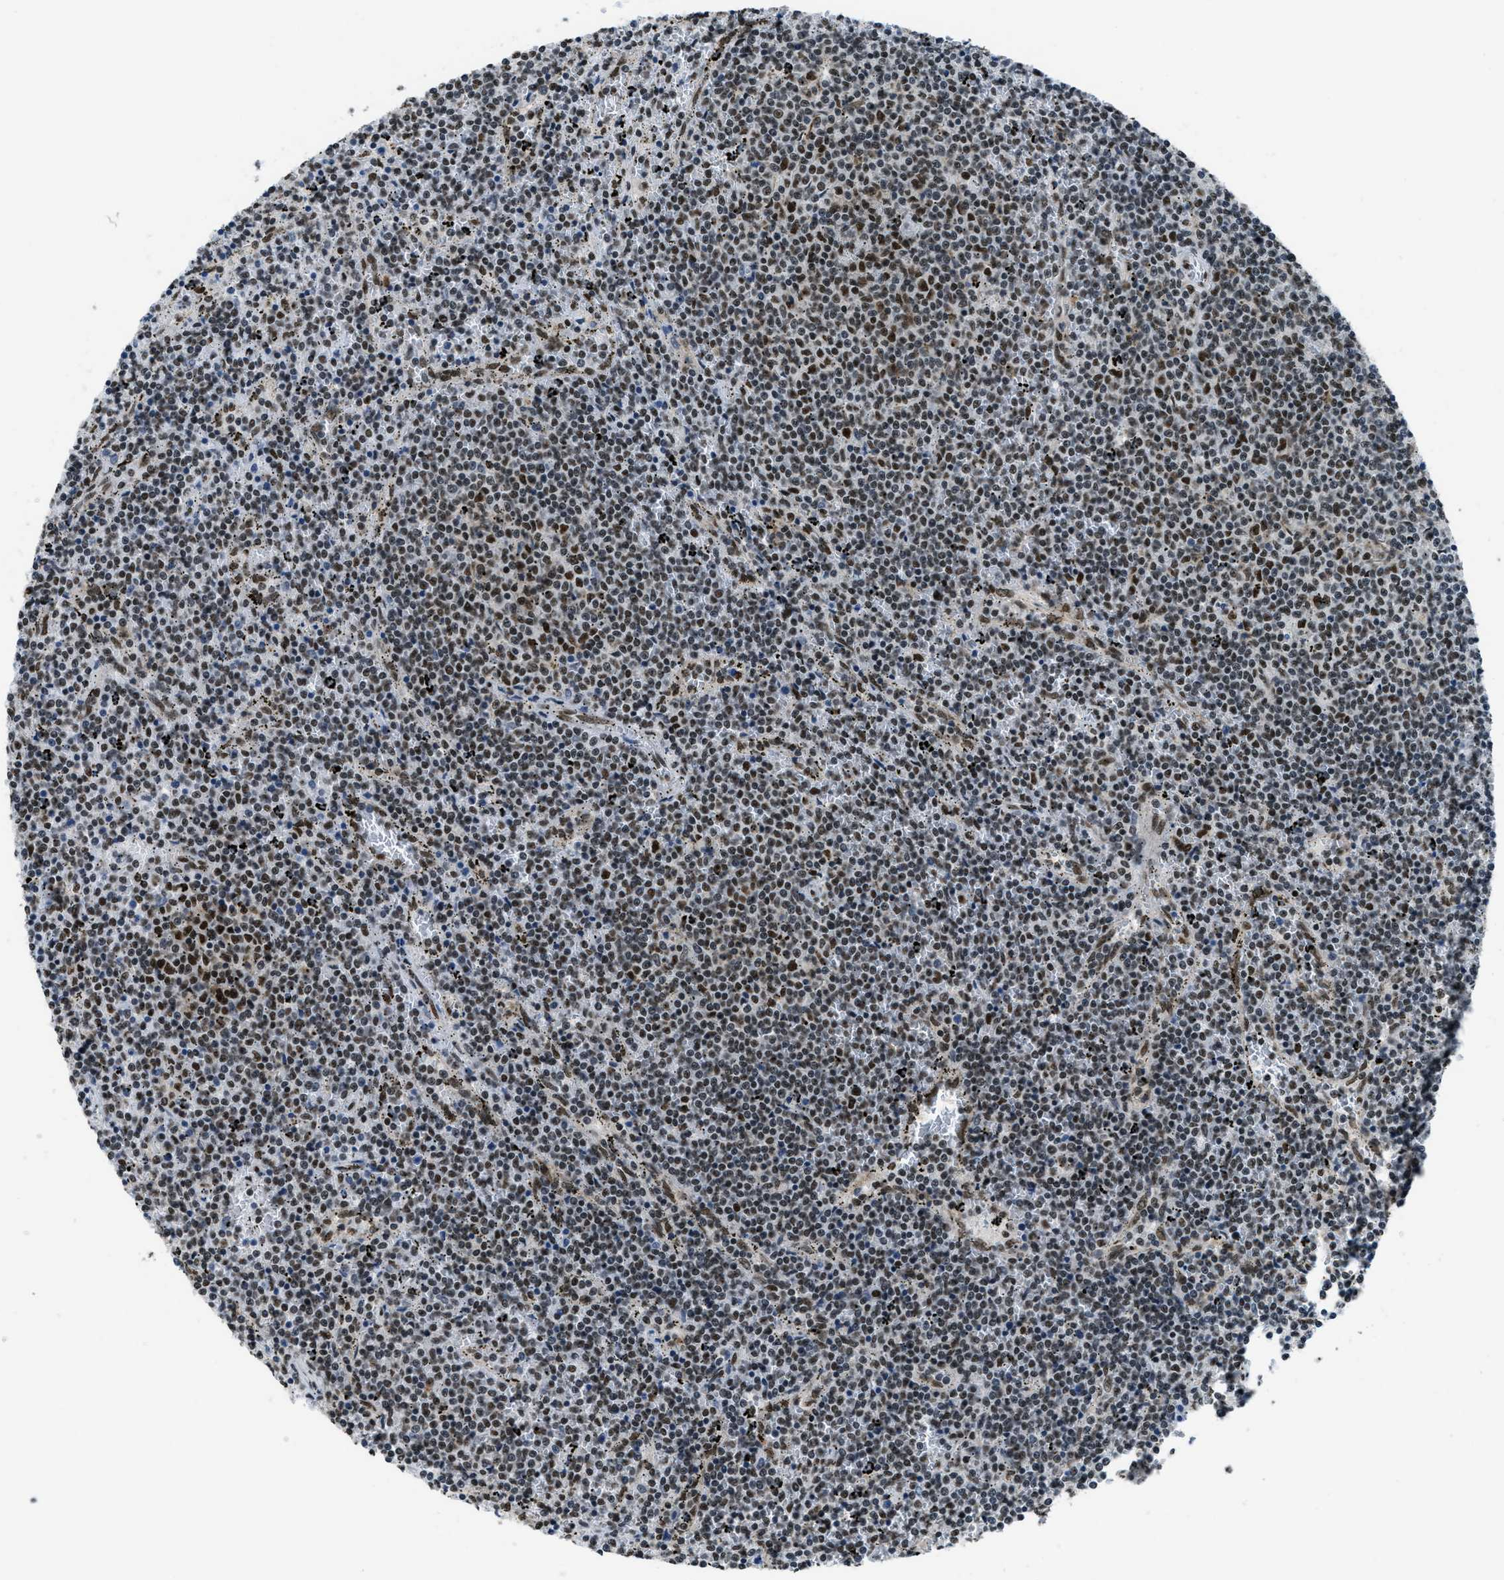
{"staining": {"intensity": "strong", "quantity": "25%-75%", "location": "nuclear"}, "tissue": "lymphoma", "cell_type": "Tumor cells", "image_type": "cancer", "snomed": [{"axis": "morphology", "description": "Malignant lymphoma, non-Hodgkin's type, Low grade"}, {"axis": "topography", "description": "Spleen"}], "caption": "Human low-grade malignant lymphoma, non-Hodgkin's type stained with a brown dye reveals strong nuclear positive staining in about 25%-75% of tumor cells.", "gene": "GATAD2B", "patient": {"sex": "female", "age": 50}}